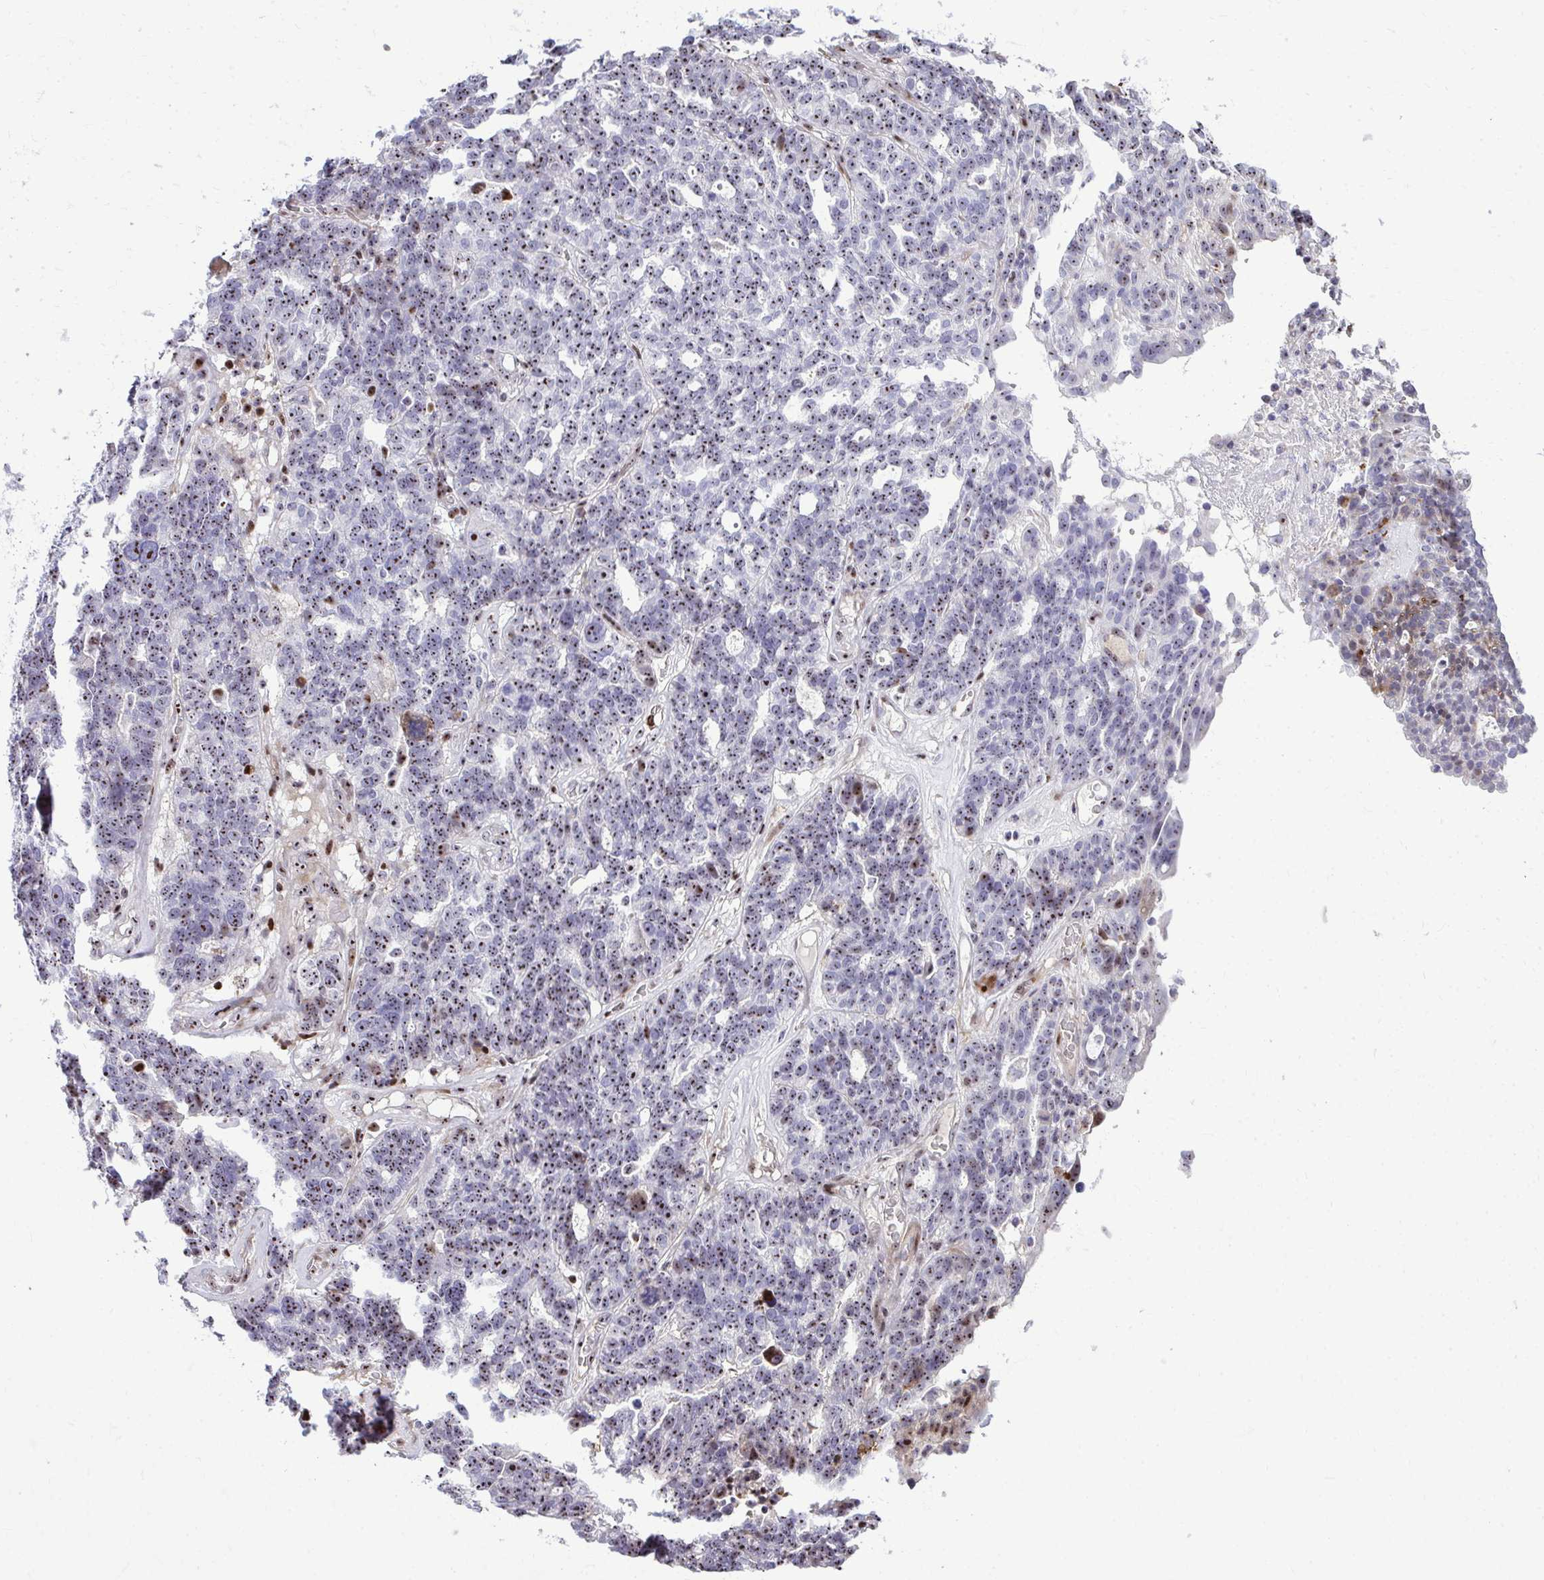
{"staining": {"intensity": "moderate", "quantity": "25%-75%", "location": "nuclear"}, "tissue": "ovarian cancer", "cell_type": "Tumor cells", "image_type": "cancer", "snomed": [{"axis": "morphology", "description": "Cystadenocarcinoma, serous, NOS"}, {"axis": "topography", "description": "Ovary"}], "caption": "This image shows IHC staining of human ovarian serous cystadenocarcinoma, with medium moderate nuclear staining in approximately 25%-75% of tumor cells.", "gene": "DLX4", "patient": {"sex": "female", "age": 59}}